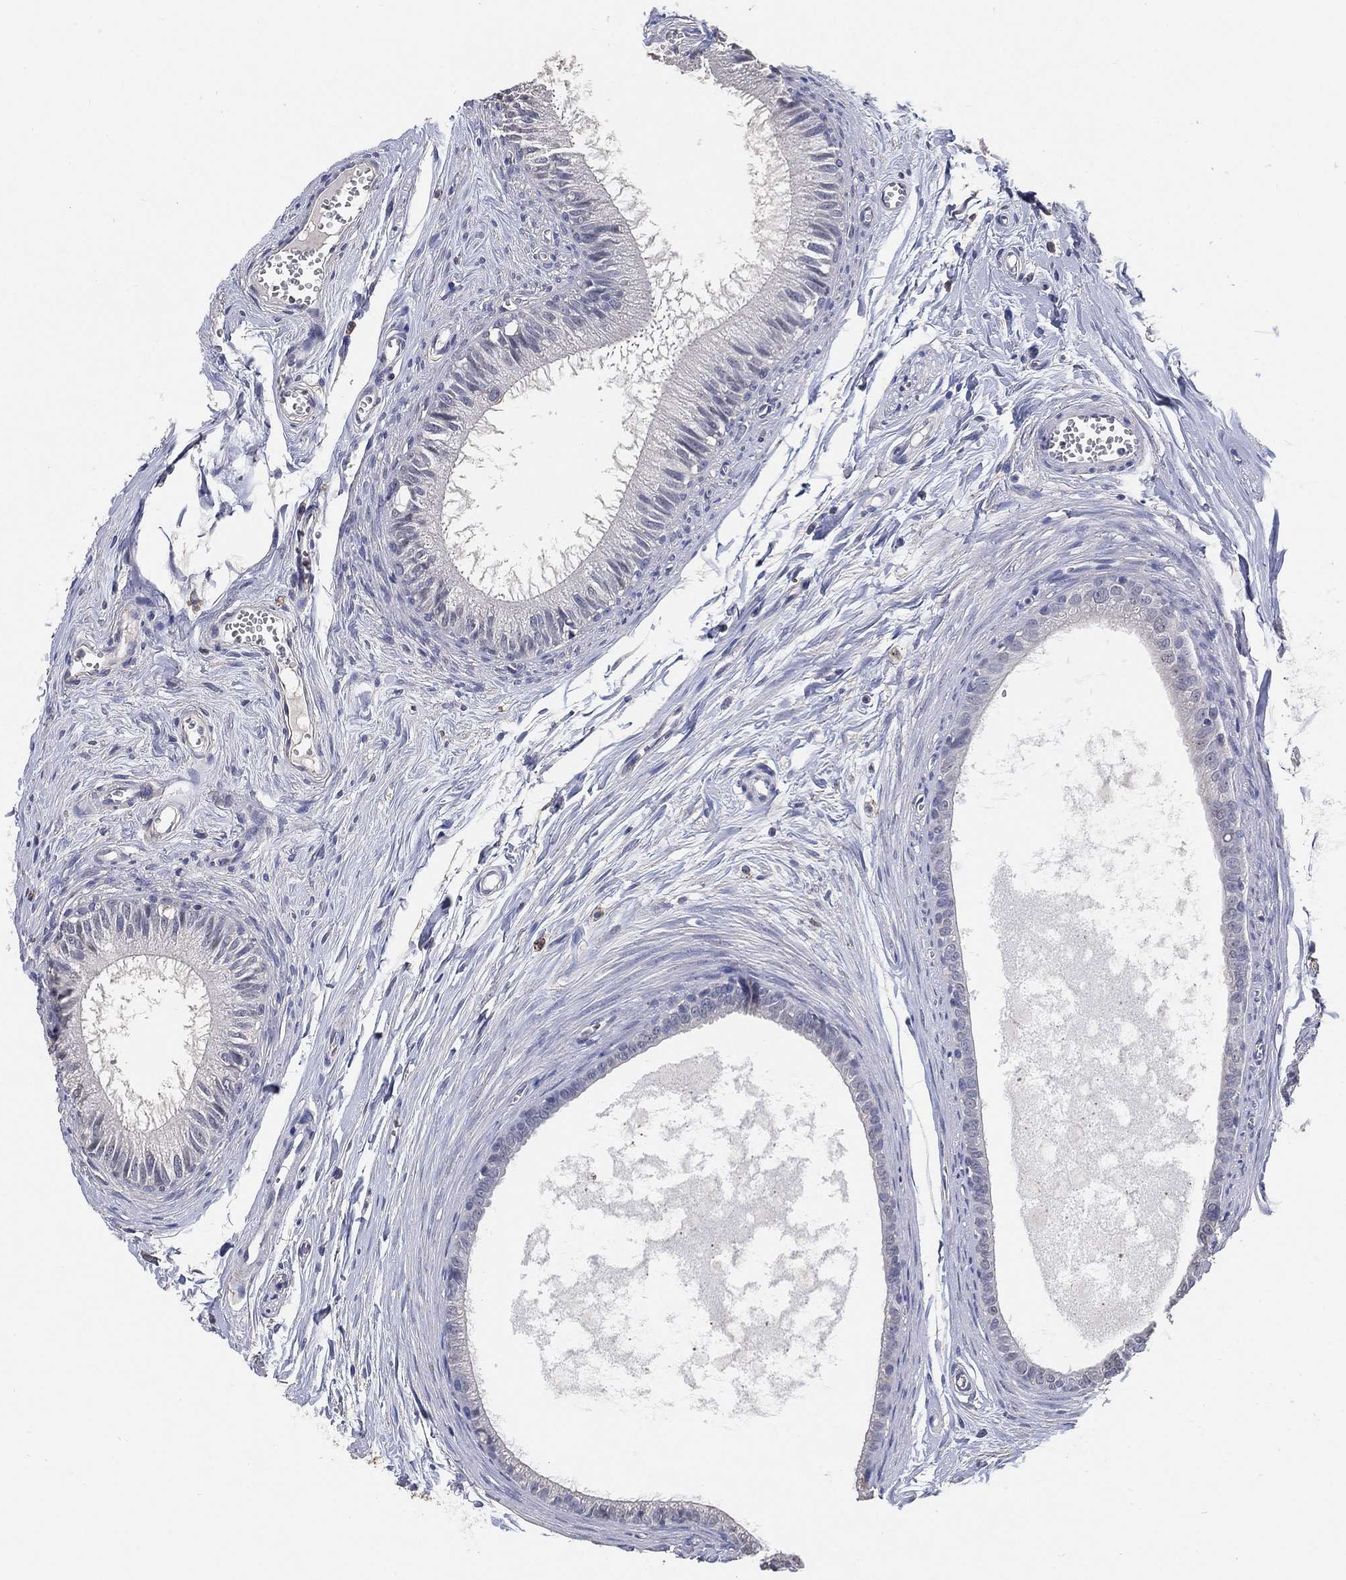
{"staining": {"intensity": "negative", "quantity": "none", "location": "none"}, "tissue": "epididymis", "cell_type": "Glandular cells", "image_type": "normal", "snomed": [{"axis": "morphology", "description": "Normal tissue, NOS"}, {"axis": "topography", "description": "Epididymis"}], "caption": "Immunohistochemical staining of unremarkable human epididymis demonstrates no significant expression in glandular cells.", "gene": "KLK5", "patient": {"sex": "male", "age": 51}}